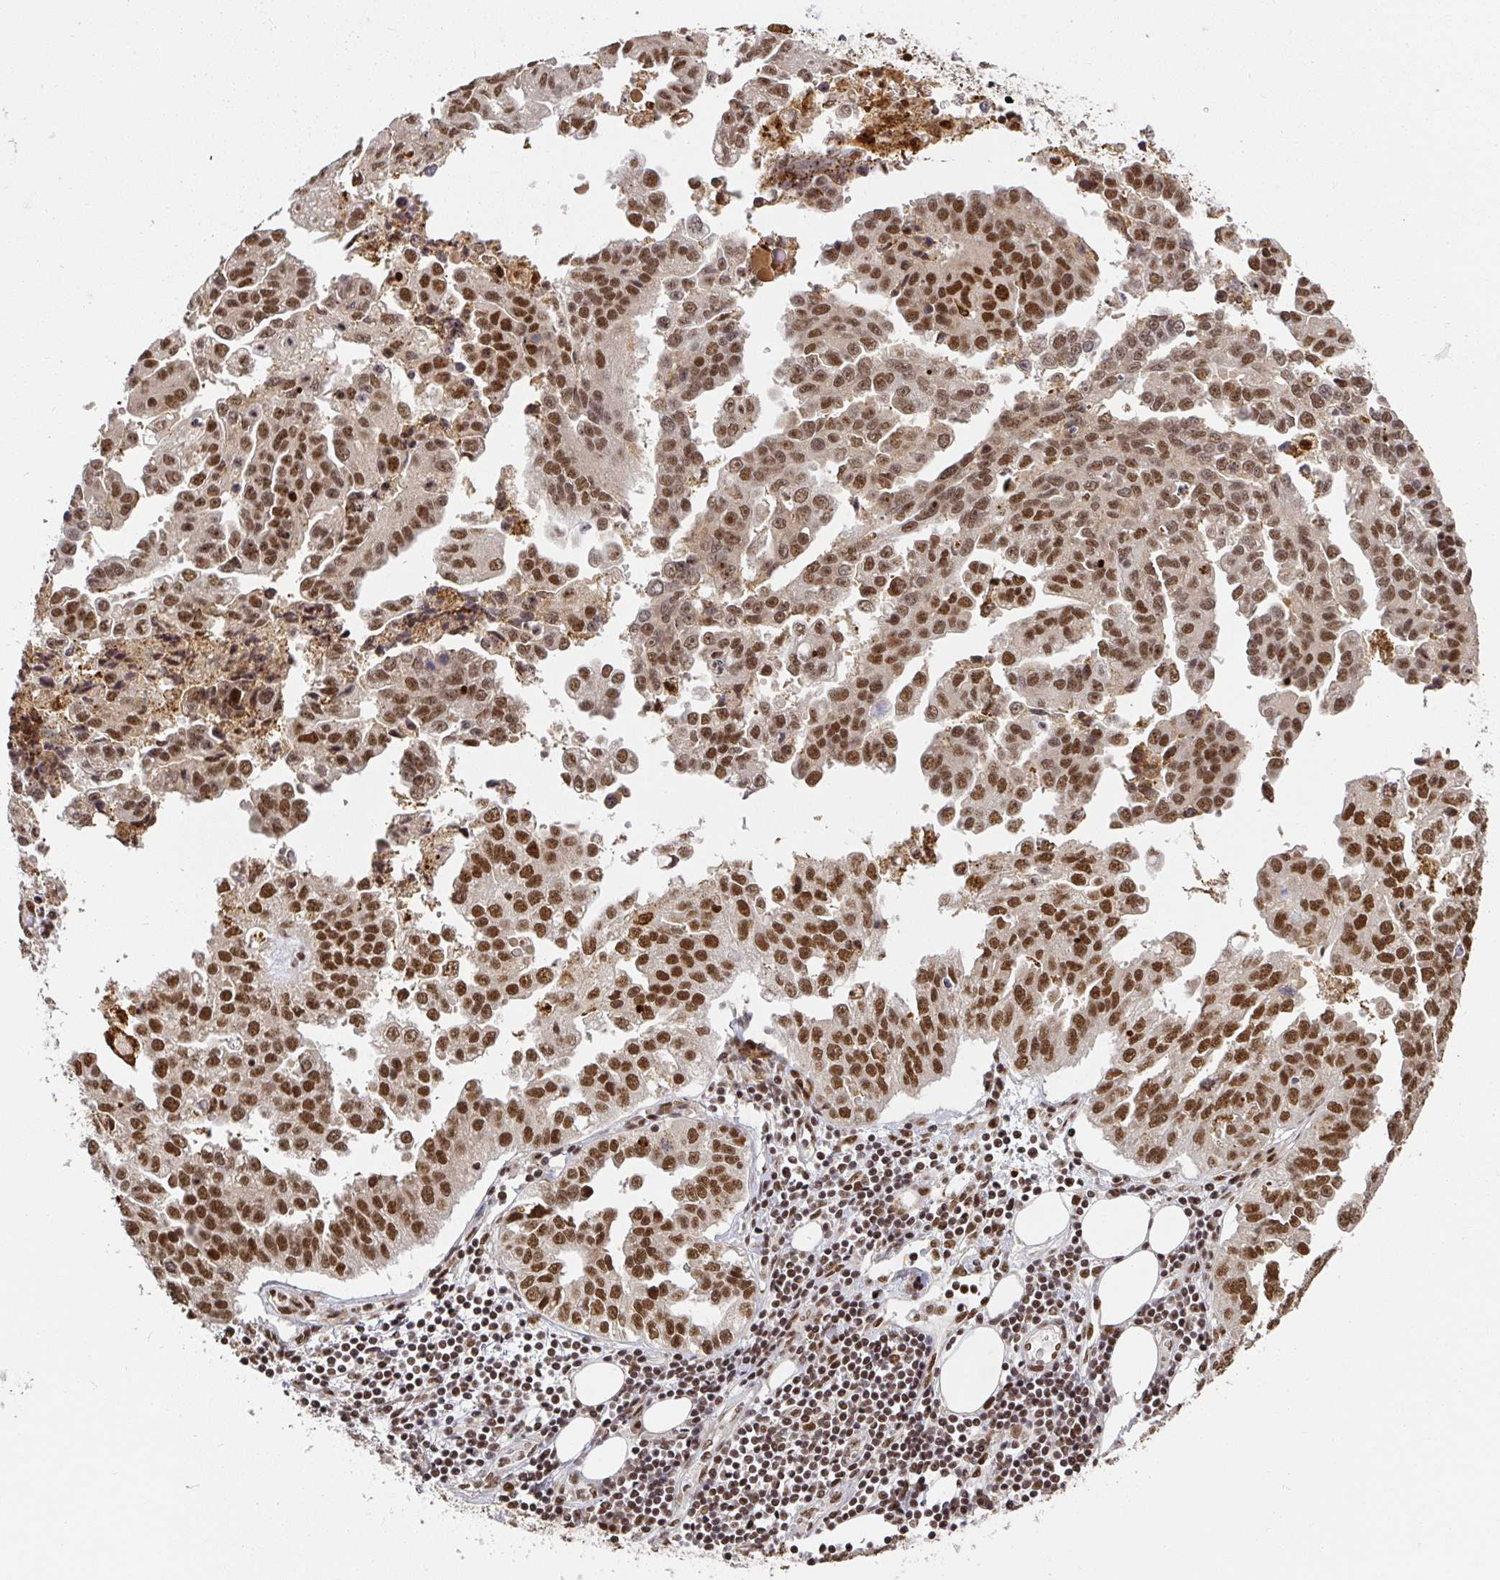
{"staining": {"intensity": "moderate", "quantity": ">75%", "location": "nuclear"}, "tissue": "ovarian cancer", "cell_type": "Tumor cells", "image_type": "cancer", "snomed": [{"axis": "morphology", "description": "Cystadenocarcinoma, serous, NOS"}, {"axis": "topography", "description": "Ovary"}], "caption": "Approximately >75% of tumor cells in ovarian cancer (serous cystadenocarcinoma) reveal moderate nuclear protein staining as visualized by brown immunohistochemical staining.", "gene": "U2AF1", "patient": {"sex": "female", "age": 75}}